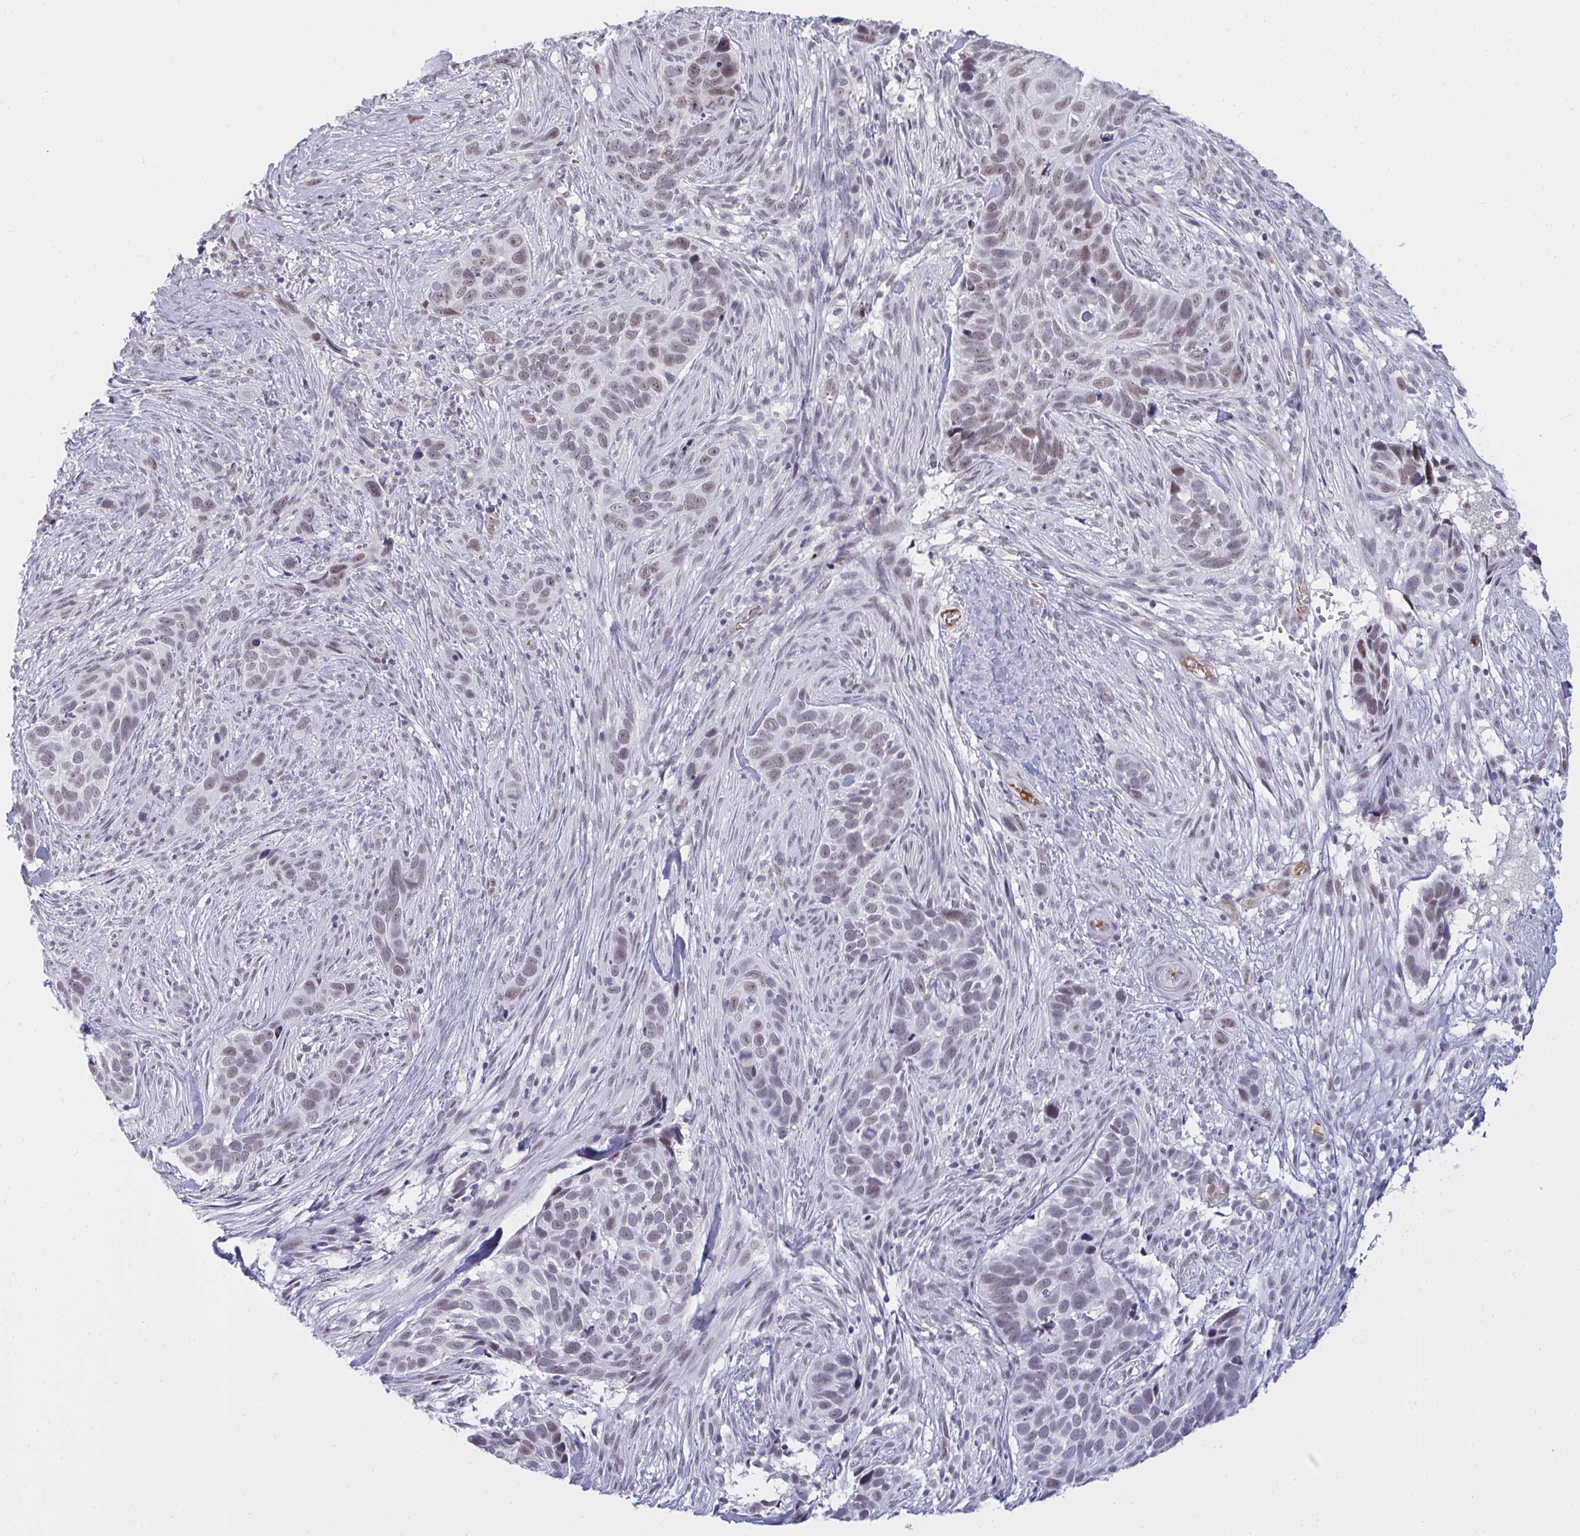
{"staining": {"intensity": "moderate", "quantity": "25%-75%", "location": "nuclear"}, "tissue": "skin cancer", "cell_type": "Tumor cells", "image_type": "cancer", "snomed": [{"axis": "morphology", "description": "Basal cell carcinoma"}, {"axis": "topography", "description": "Skin"}], "caption": "Tumor cells display medium levels of moderate nuclear staining in approximately 25%-75% of cells in skin cancer. The staining is performed using DAB (3,3'-diaminobenzidine) brown chromogen to label protein expression. The nuclei are counter-stained blue using hematoxylin.", "gene": "DSCAML1", "patient": {"sex": "female", "age": 82}}